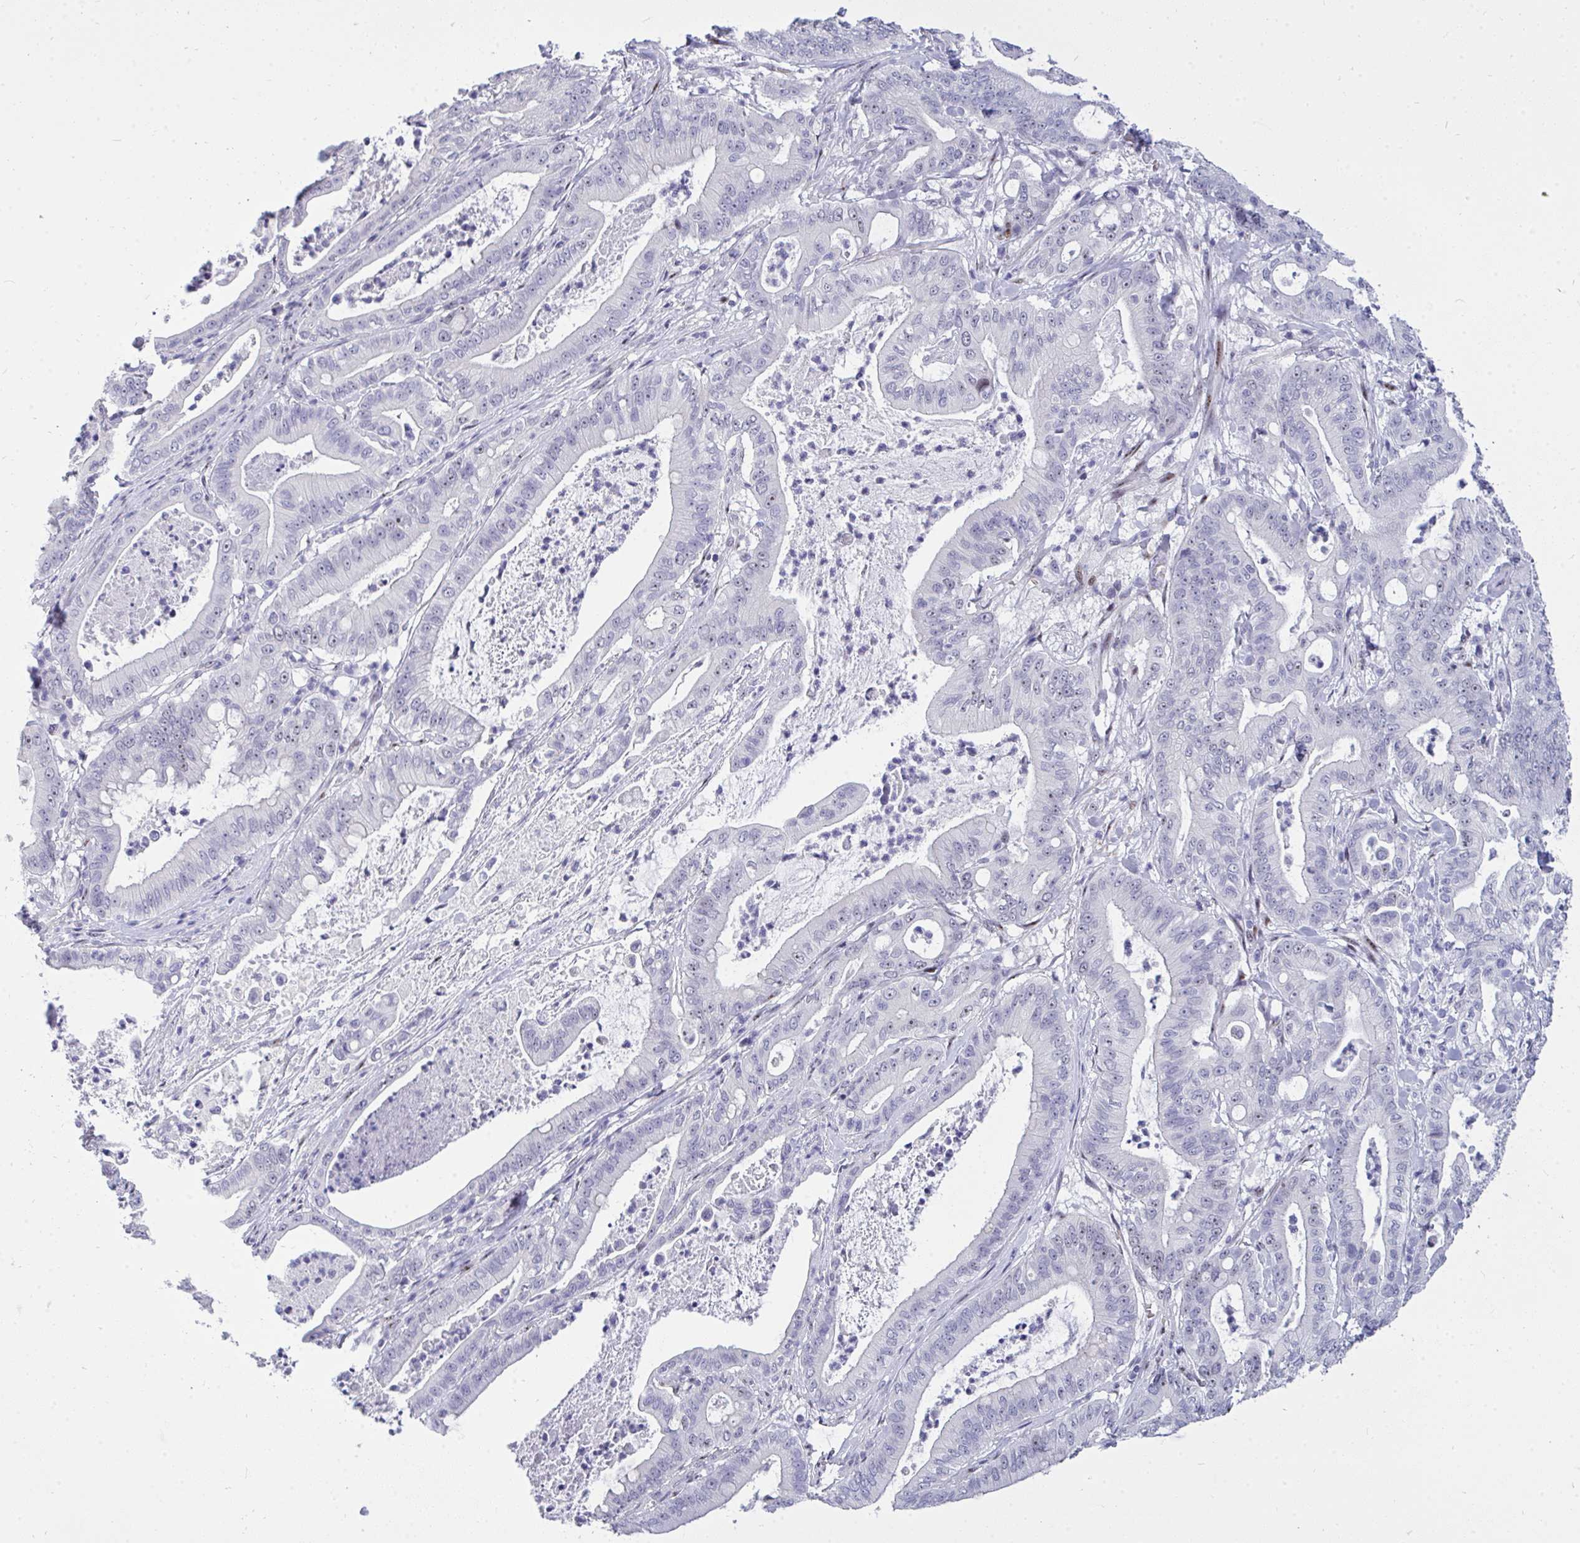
{"staining": {"intensity": "negative", "quantity": "none", "location": "none"}, "tissue": "pancreatic cancer", "cell_type": "Tumor cells", "image_type": "cancer", "snomed": [{"axis": "morphology", "description": "Adenocarcinoma, NOS"}, {"axis": "topography", "description": "Pancreas"}], "caption": "The micrograph displays no significant expression in tumor cells of pancreatic cancer.", "gene": "PLPPR3", "patient": {"sex": "male", "age": 71}}